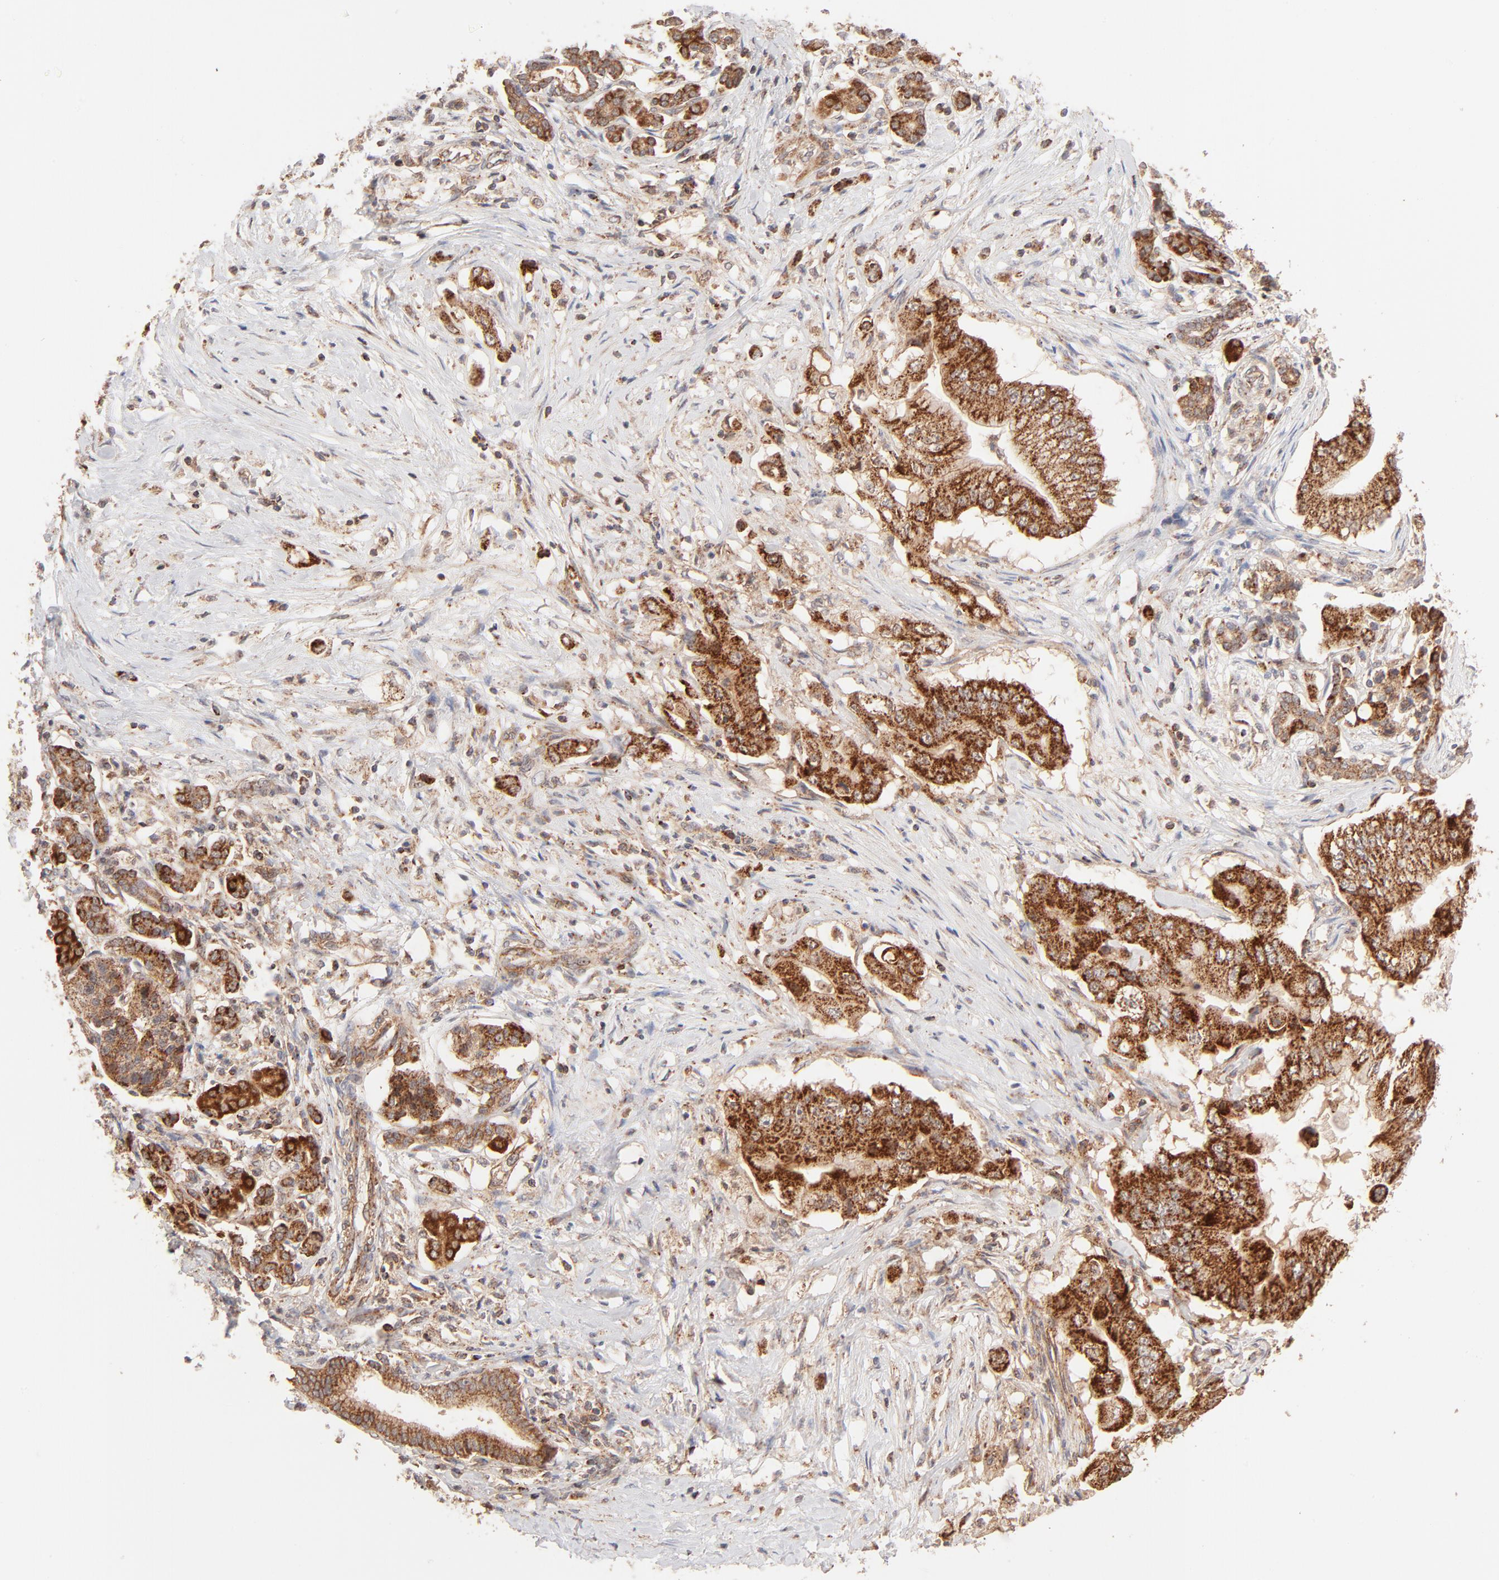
{"staining": {"intensity": "strong", "quantity": ">75%", "location": "cytoplasmic/membranous"}, "tissue": "pancreatic cancer", "cell_type": "Tumor cells", "image_type": "cancer", "snomed": [{"axis": "morphology", "description": "Adenocarcinoma, NOS"}, {"axis": "topography", "description": "Pancreas"}], "caption": "The immunohistochemical stain labels strong cytoplasmic/membranous expression in tumor cells of pancreatic cancer tissue.", "gene": "CSPG4", "patient": {"sex": "male", "age": 62}}